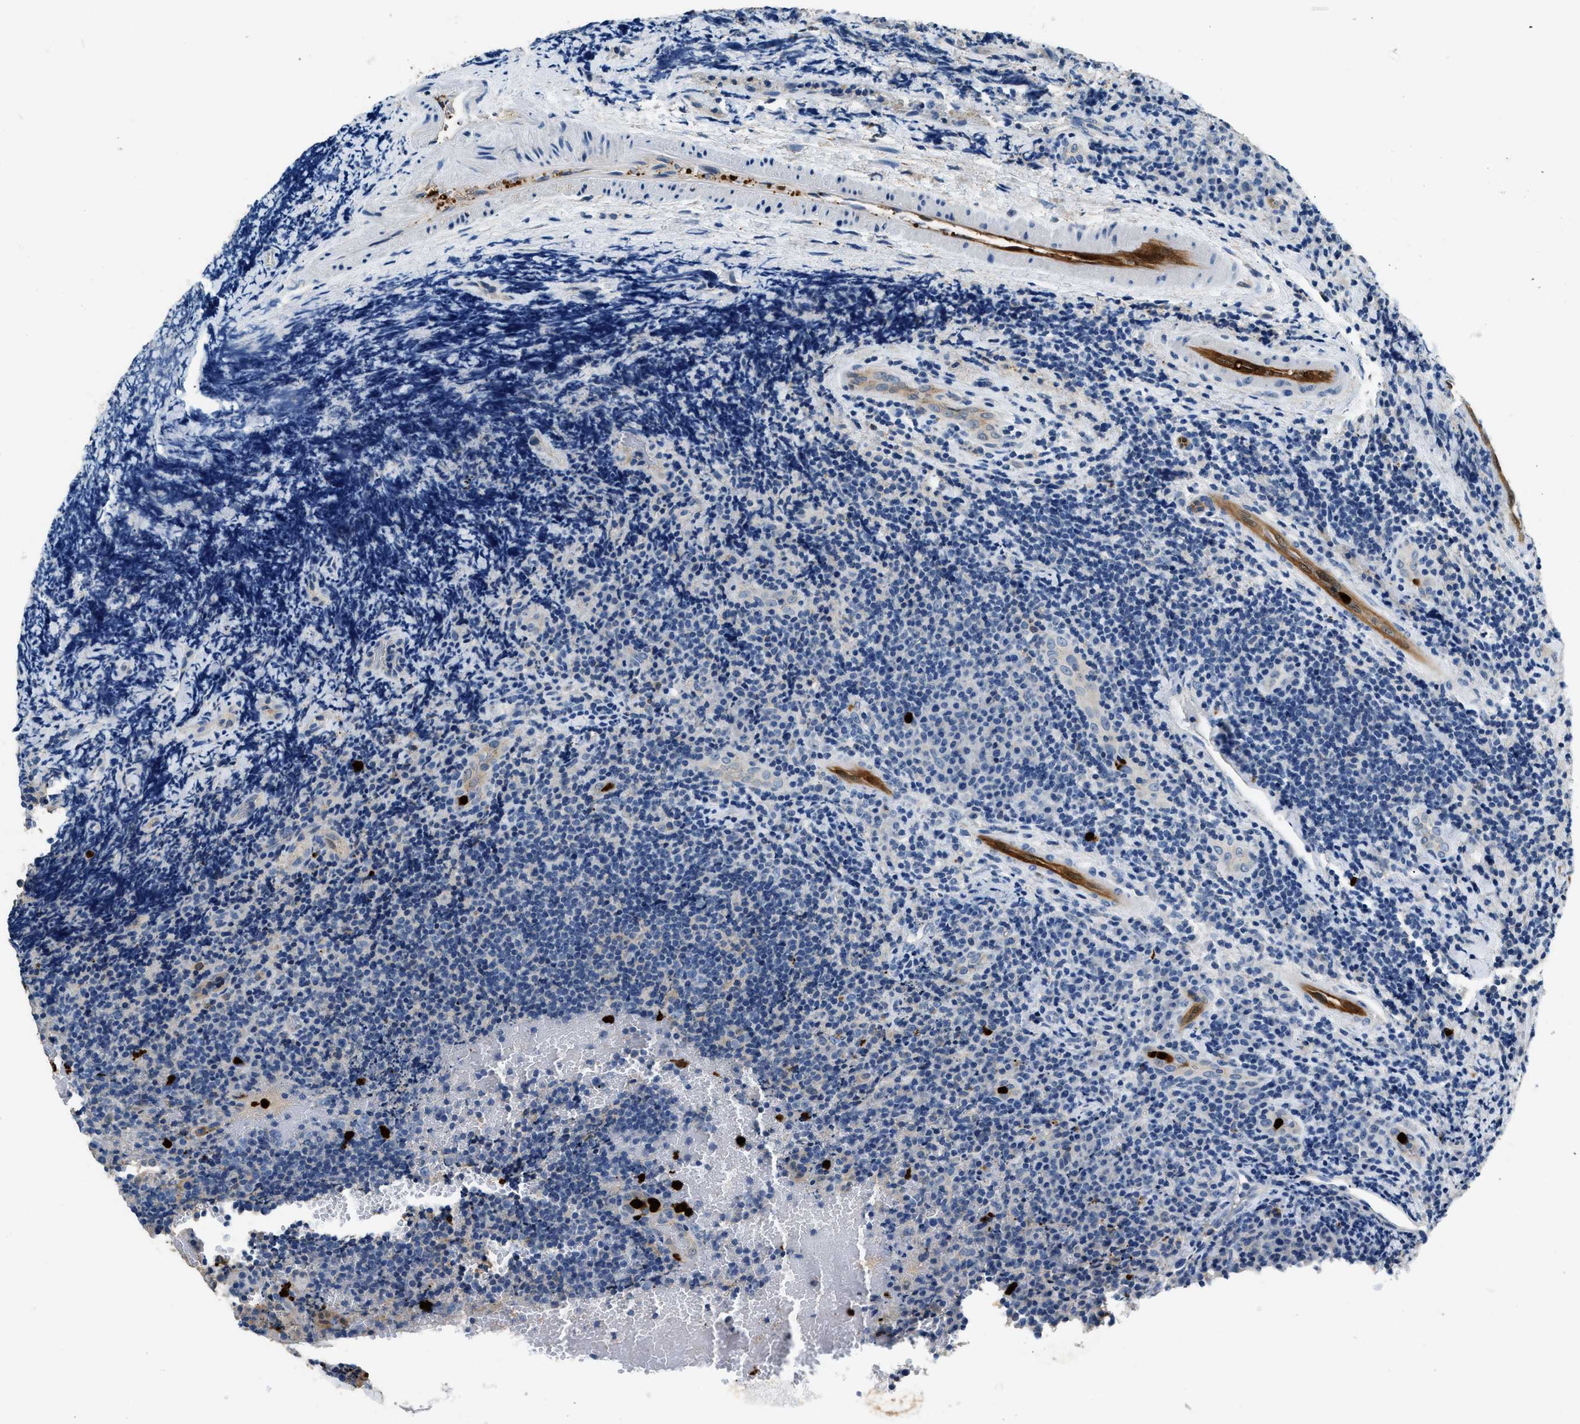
{"staining": {"intensity": "negative", "quantity": "none", "location": "none"}, "tissue": "lymphoma", "cell_type": "Tumor cells", "image_type": "cancer", "snomed": [{"axis": "morphology", "description": "Malignant lymphoma, non-Hodgkin's type, High grade"}, {"axis": "topography", "description": "Tonsil"}], "caption": "Lymphoma stained for a protein using immunohistochemistry demonstrates no staining tumor cells.", "gene": "ANXA3", "patient": {"sex": "female", "age": 36}}